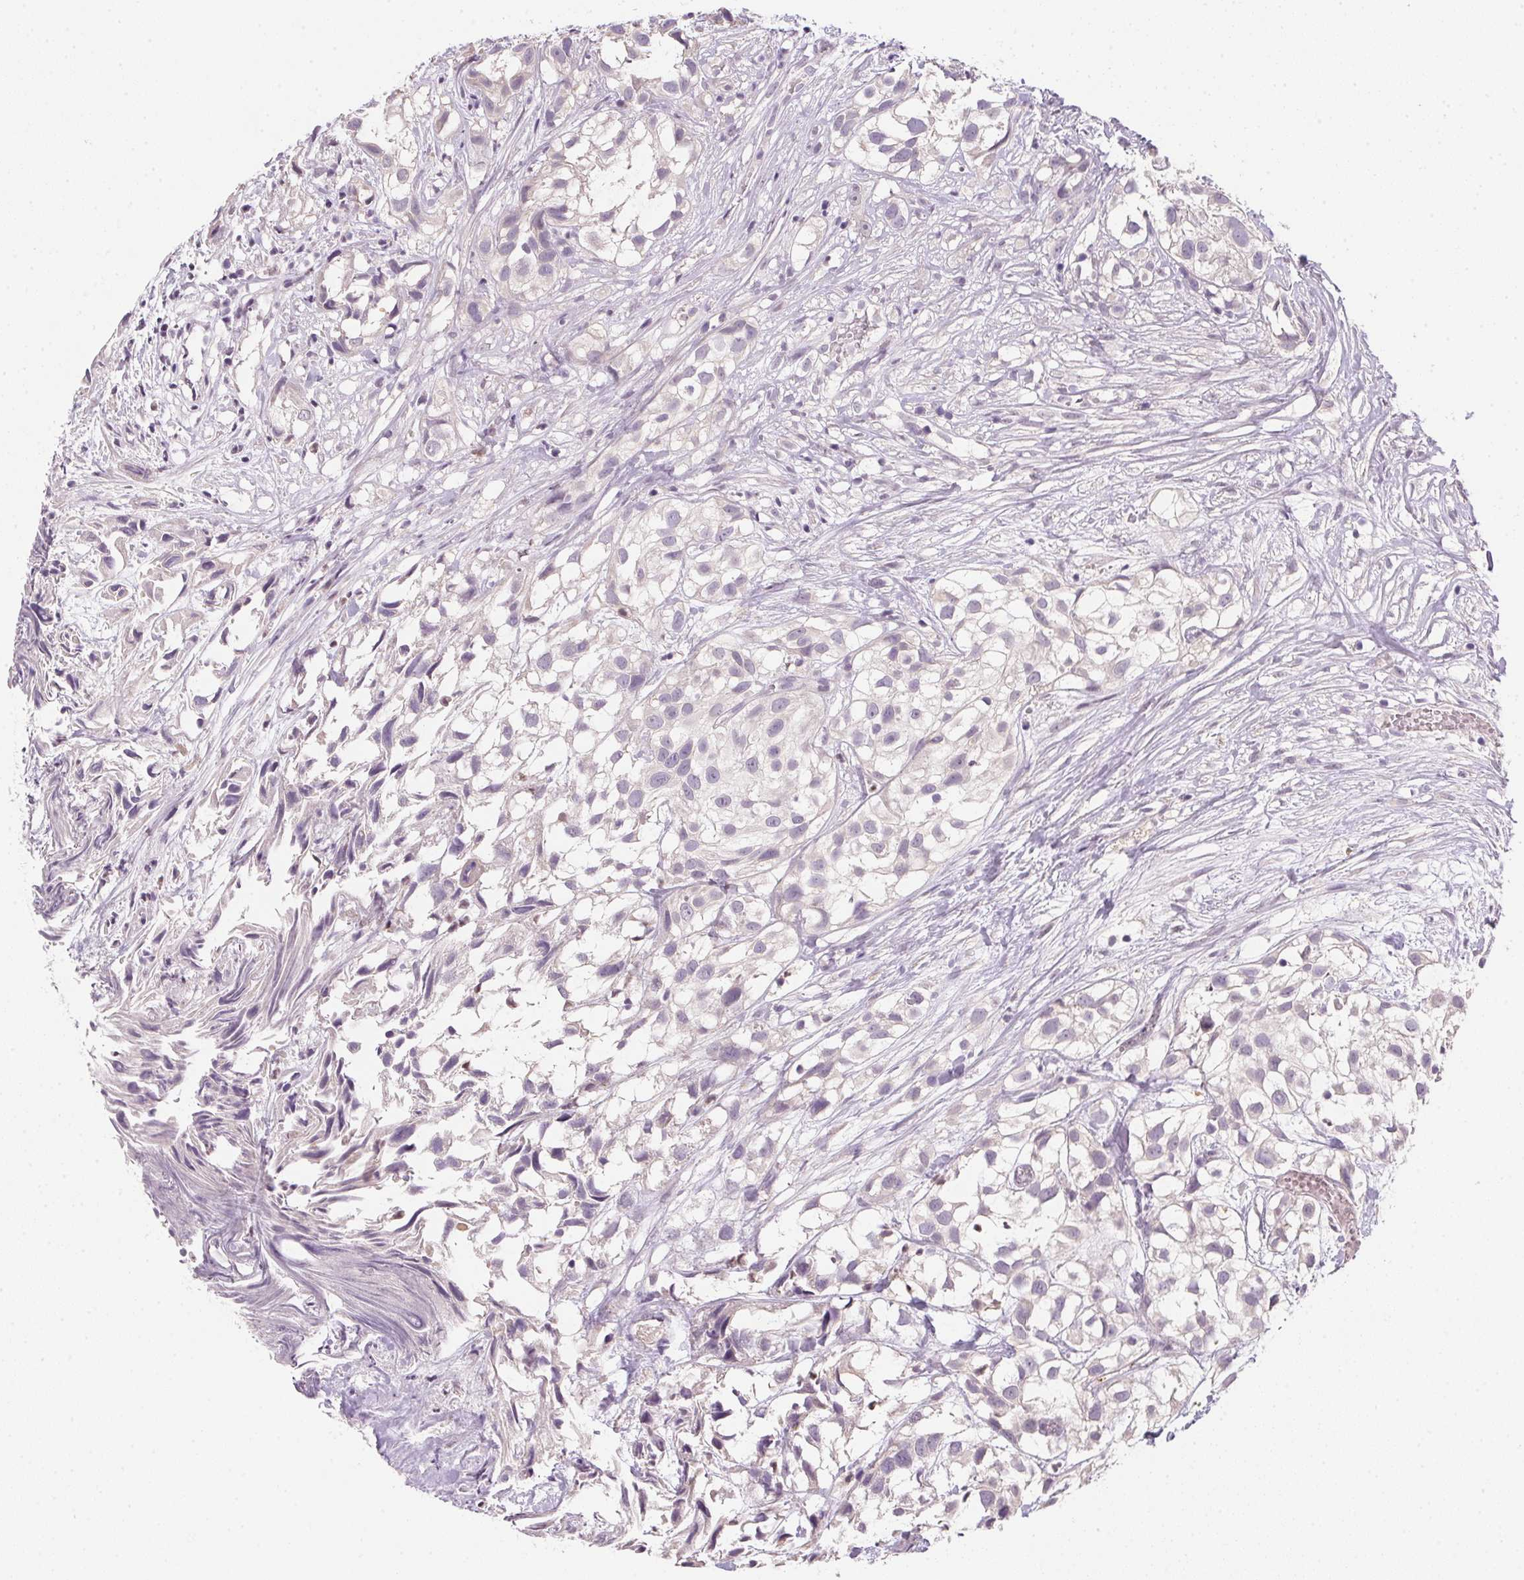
{"staining": {"intensity": "negative", "quantity": "none", "location": "none"}, "tissue": "urothelial cancer", "cell_type": "Tumor cells", "image_type": "cancer", "snomed": [{"axis": "morphology", "description": "Urothelial carcinoma, High grade"}, {"axis": "topography", "description": "Urinary bladder"}], "caption": "Histopathology image shows no protein positivity in tumor cells of urothelial carcinoma (high-grade) tissue.", "gene": "ALDH8A1", "patient": {"sex": "male", "age": 56}}